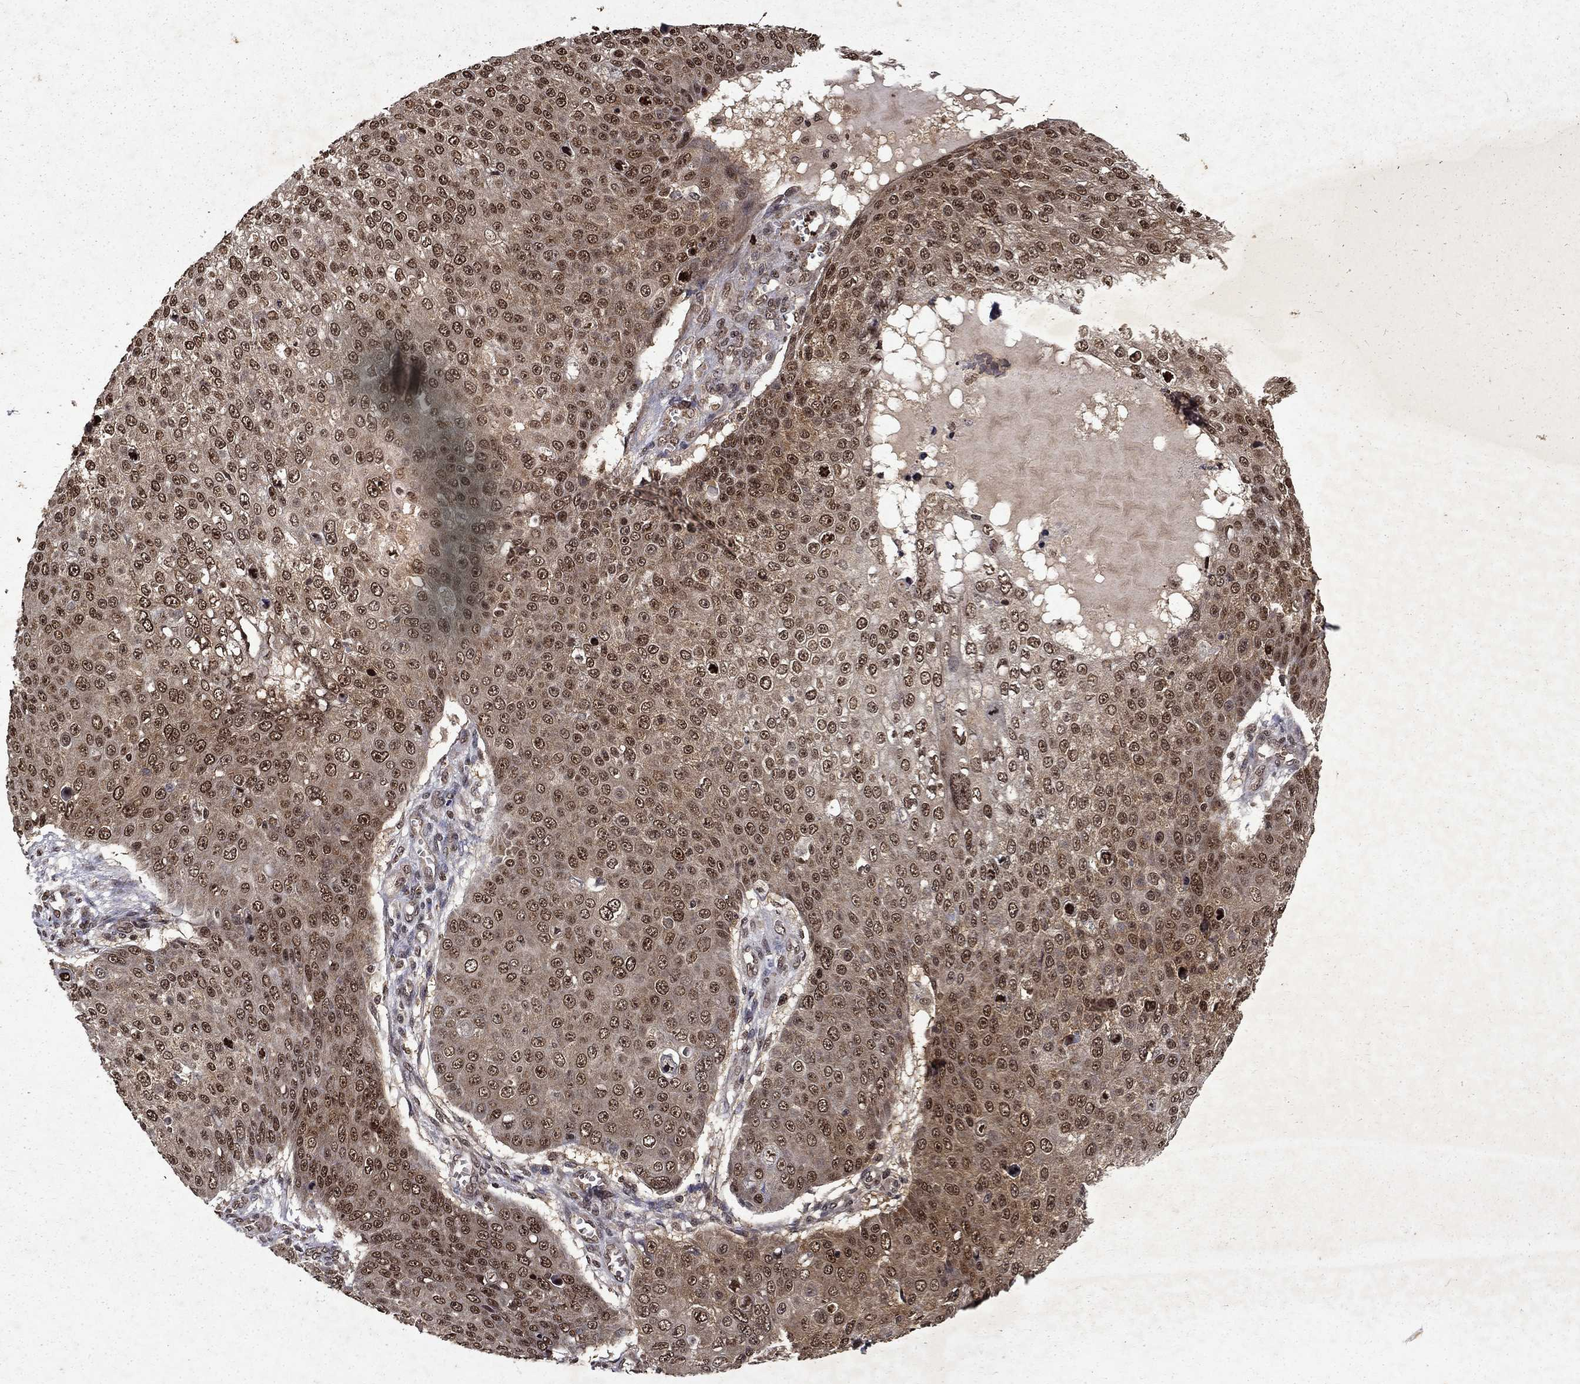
{"staining": {"intensity": "moderate", "quantity": "25%-75%", "location": "cytoplasmic/membranous,nuclear"}, "tissue": "skin cancer", "cell_type": "Tumor cells", "image_type": "cancer", "snomed": [{"axis": "morphology", "description": "Squamous cell carcinoma, NOS"}, {"axis": "topography", "description": "Skin"}], "caption": "Tumor cells reveal medium levels of moderate cytoplasmic/membranous and nuclear expression in about 25%-75% of cells in skin cancer.", "gene": "PIN4", "patient": {"sex": "male", "age": 71}}